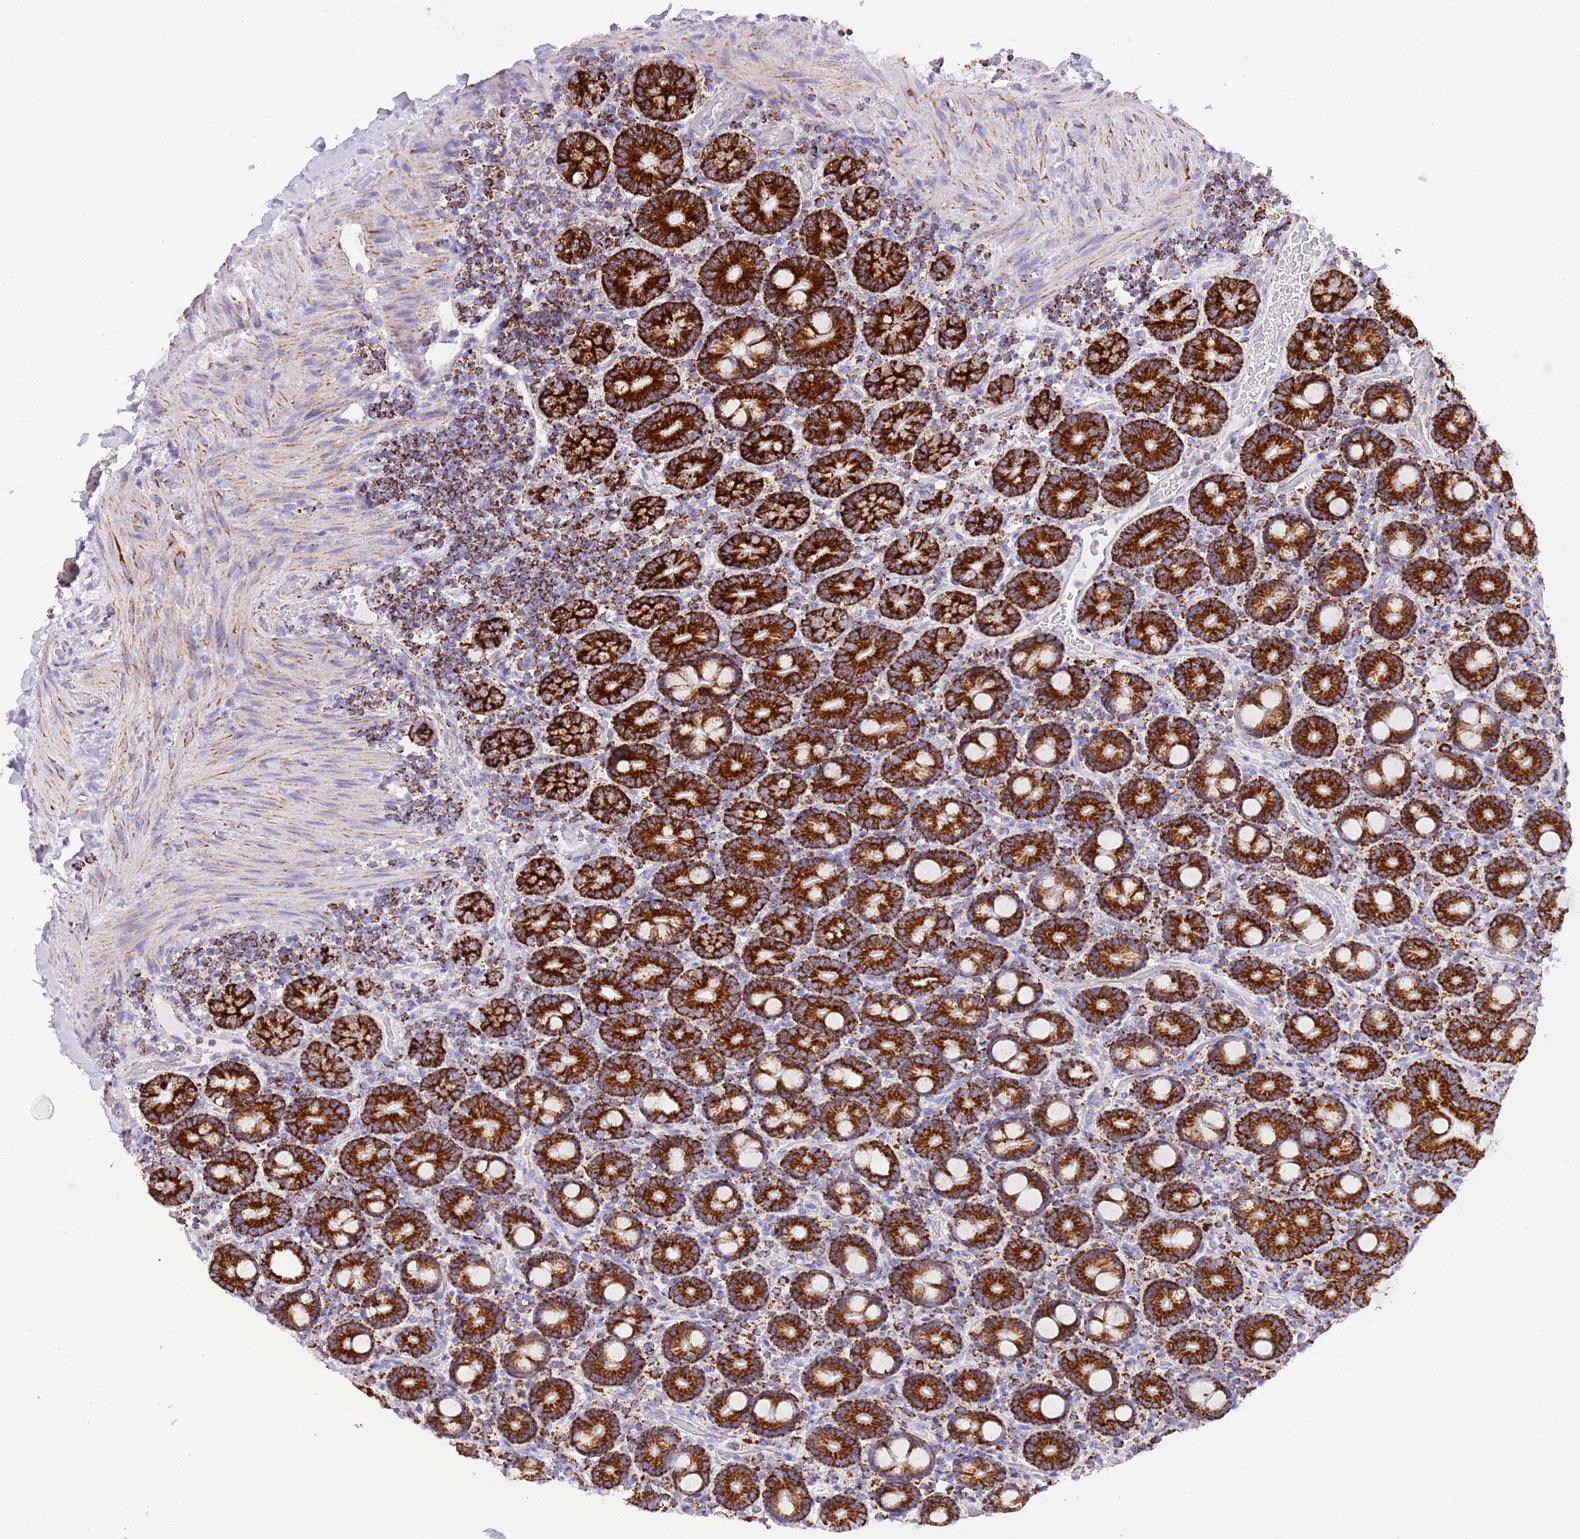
{"staining": {"intensity": "strong", "quantity": ">75%", "location": "cytoplasmic/membranous"}, "tissue": "duodenum", "cell_type": "Glandular cells", "image_type": "normal", "snomed": [{"axis": "morphology", "description": "Normal tissue, NOS"}, {"axis": "topography", "description": "Duodenum"}], "caption": "Immunohistochemical staining of normal duodenum reveals high levels of strong cytoplasmic/membranous positivity in about >75% of glandular cells.", "gene": "SUCLG2", "patient": {"sex": "male", "age": 55}}